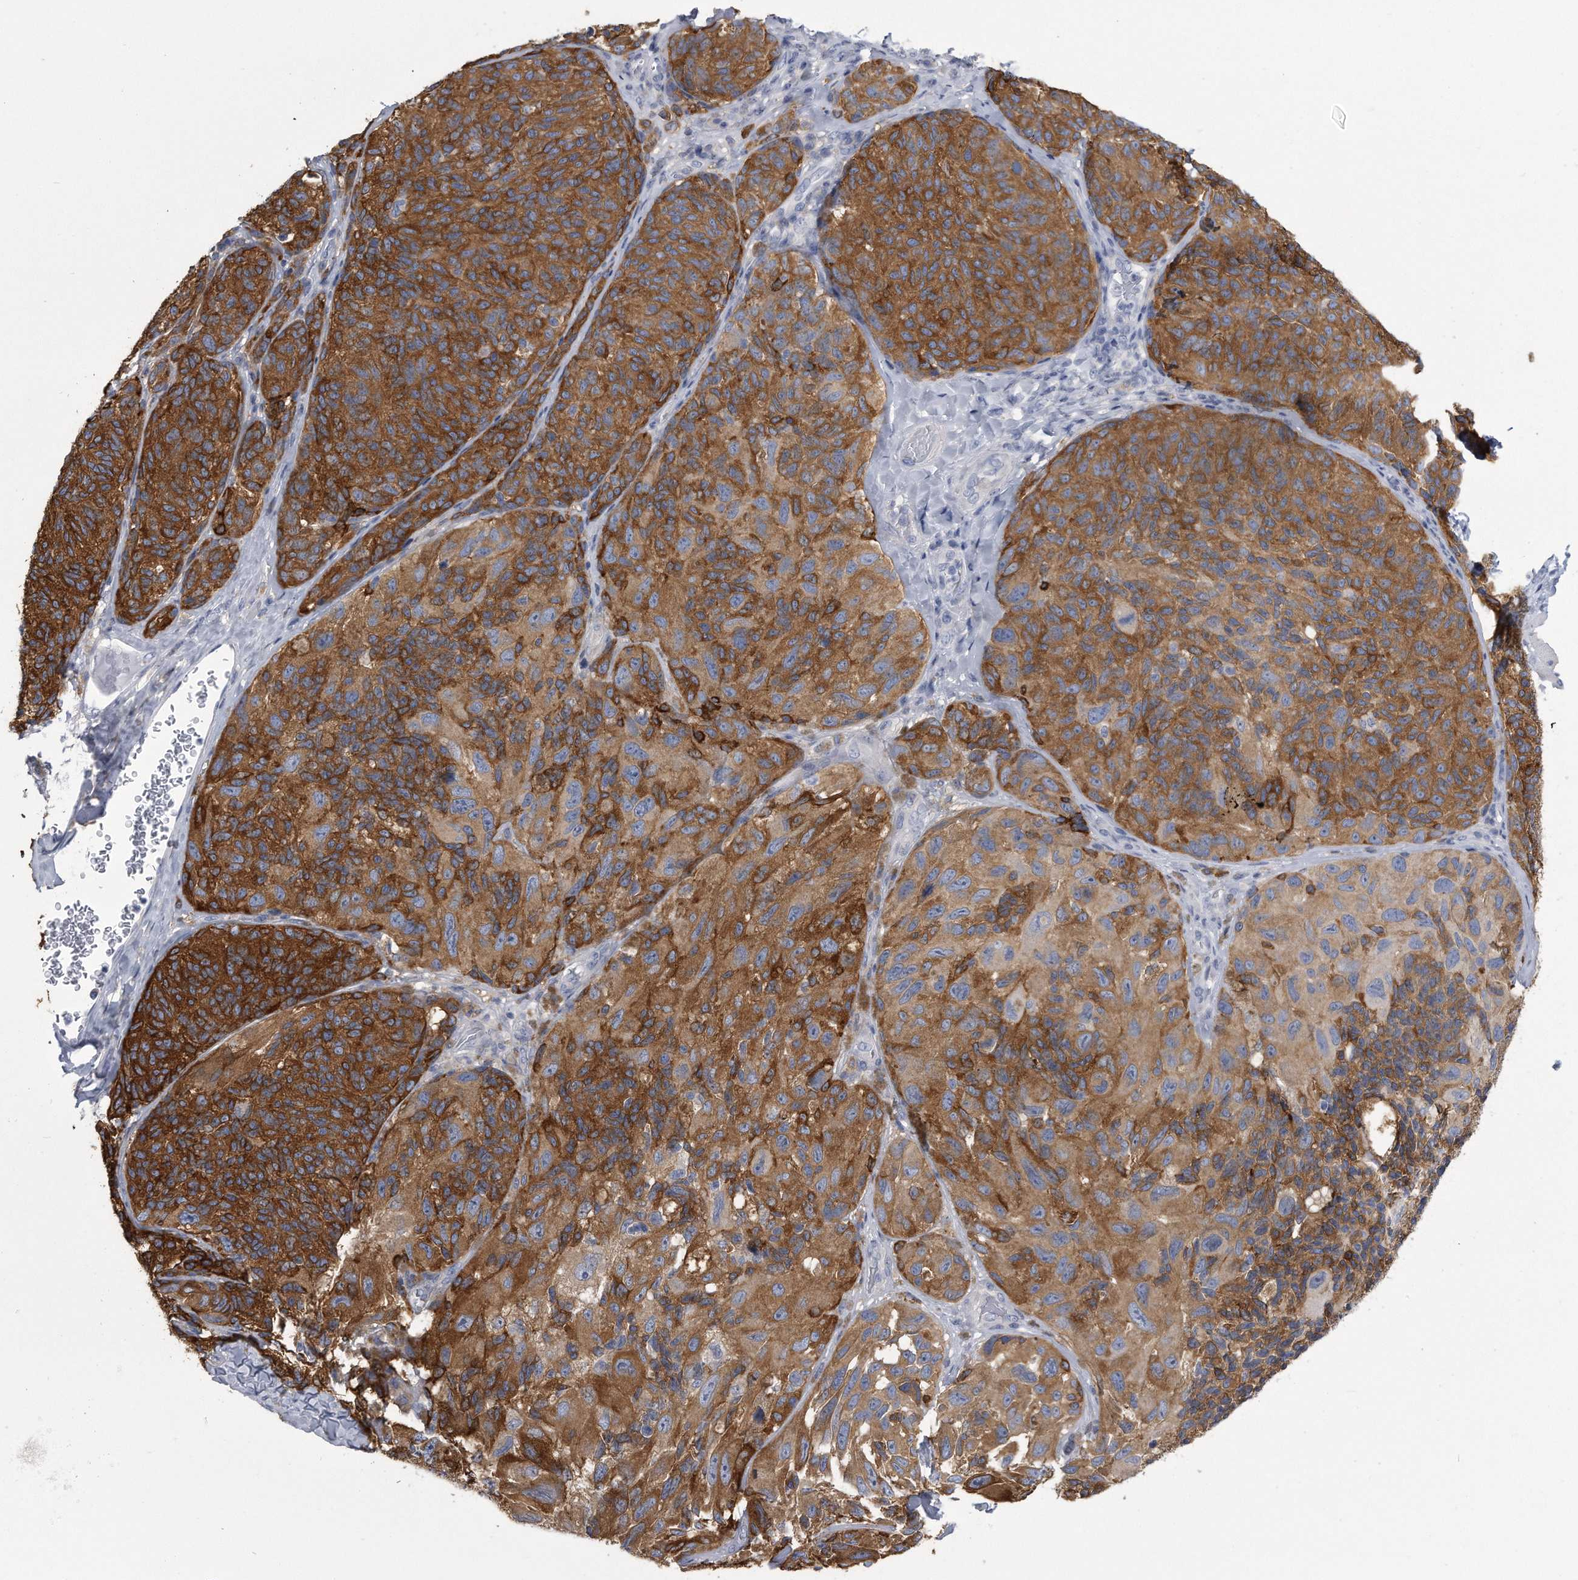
{"staining": {"intensity": "strong", "quantity": "25%-75%", "location": "cytoplasmic/membranous"}, "tissue": "melanoma", "cell_type": "Tumor cells", "image_type": "cancer", "snomed": [{"axis": "morphology", "description": "Malignant melanoma, NOS"}, {"axis": "topography", "description": "Skin"}], "caption": "Malignant melanoma tissue exhibits strong cytoplasmic/membranous staining in about 25%-75% of tumor cells", "gene": "PYGB", "patient": {"sex": "female", "age": 73}}